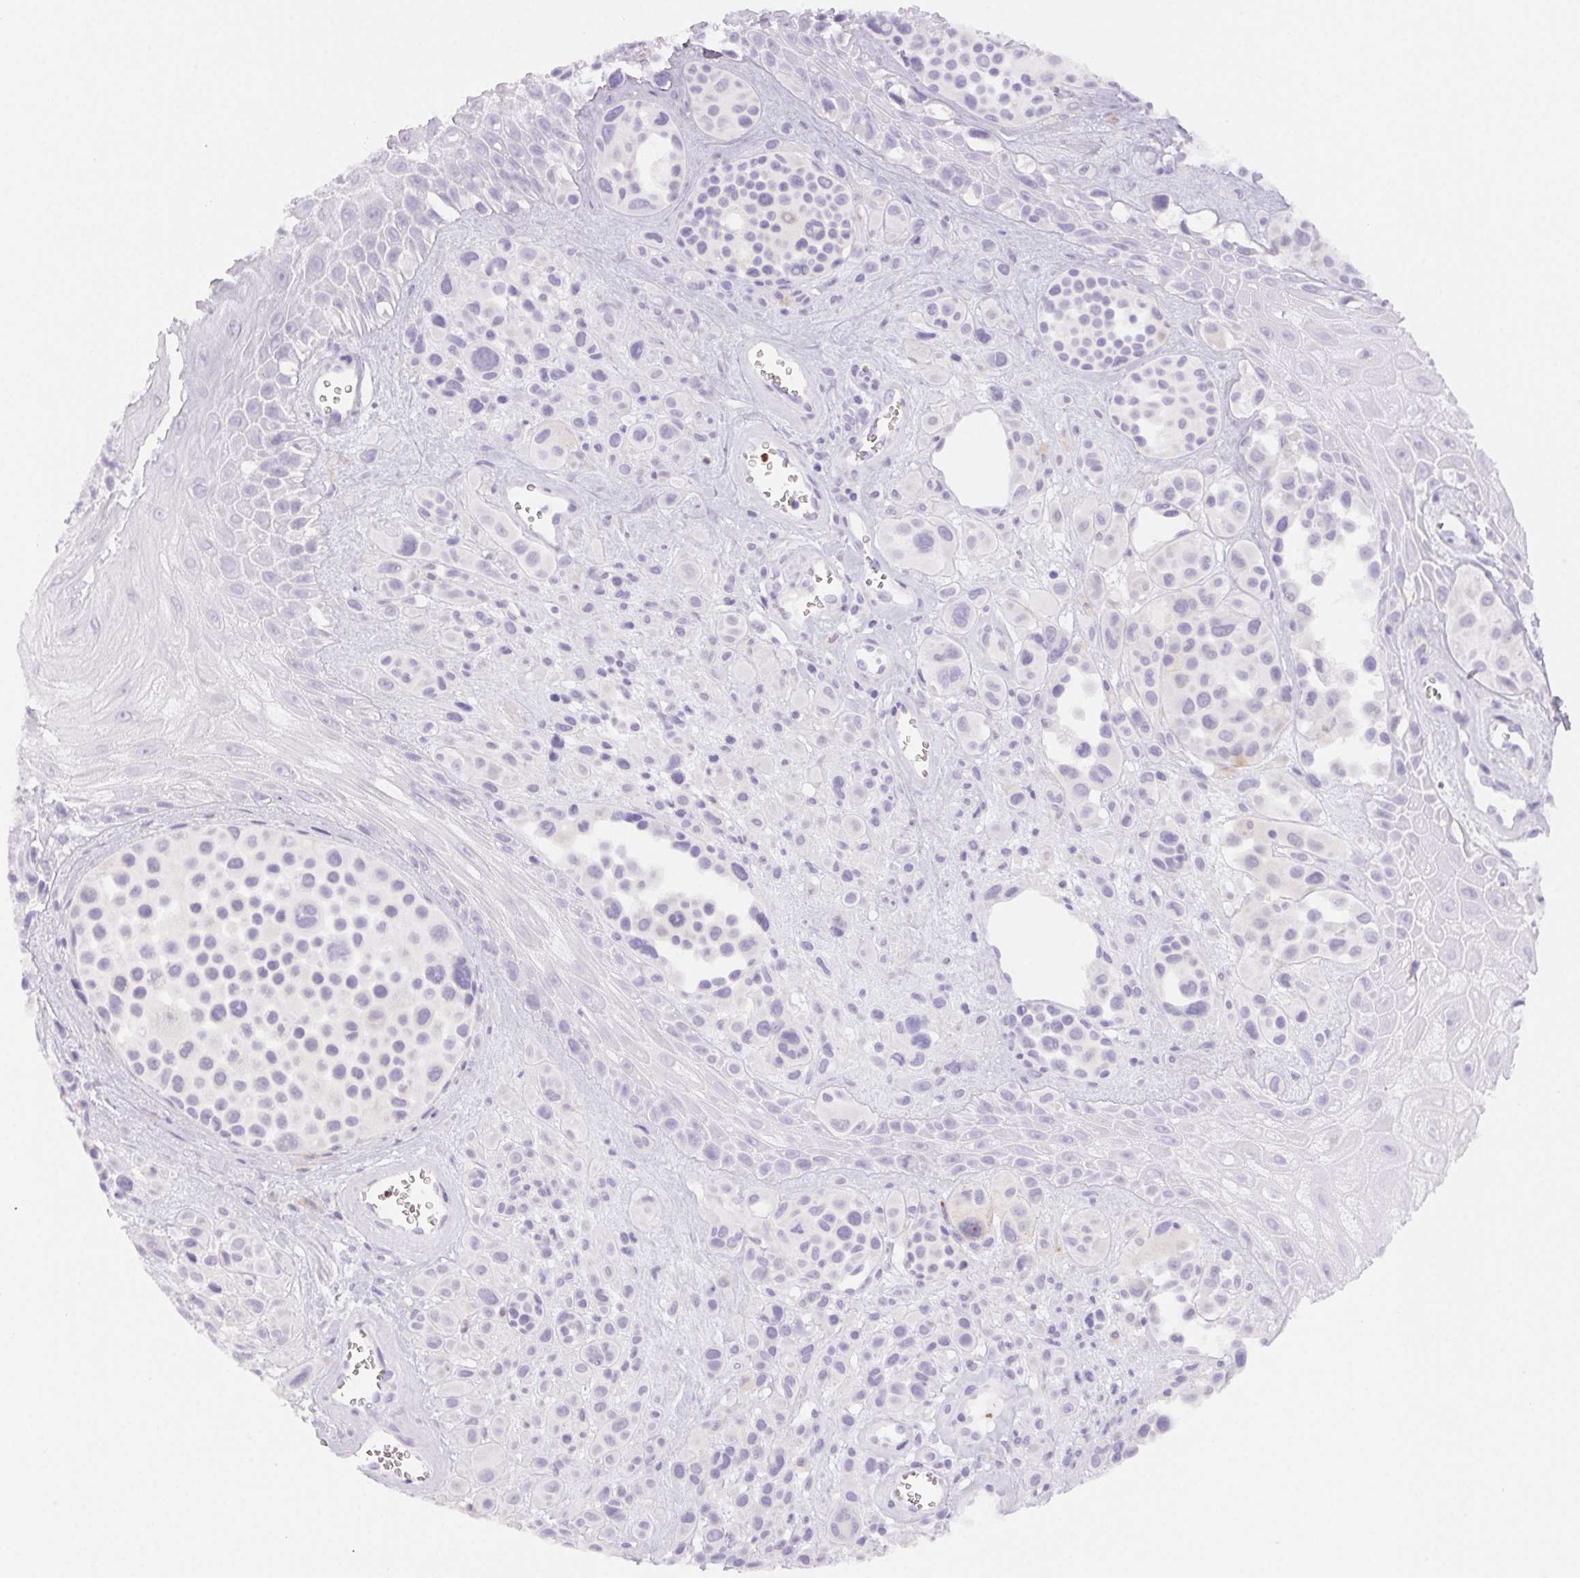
{"staining": {"intensity": "negative", "quantity": "none", "location": "none"}, "tissue": "melanoma", "cell_type": "Tumor cells", "image_type": "cancer", "snomed": [{"axis": "morphology", "description": "Malignant melanoma, NOS"}, {"axis": "topography", "description": "Skin"}], "caption": "Histopathology image shows no significant protein staining in tumor cells of melanoma.", "gene": "PADI4", "patient": {"sex": "male", "age": 77}}